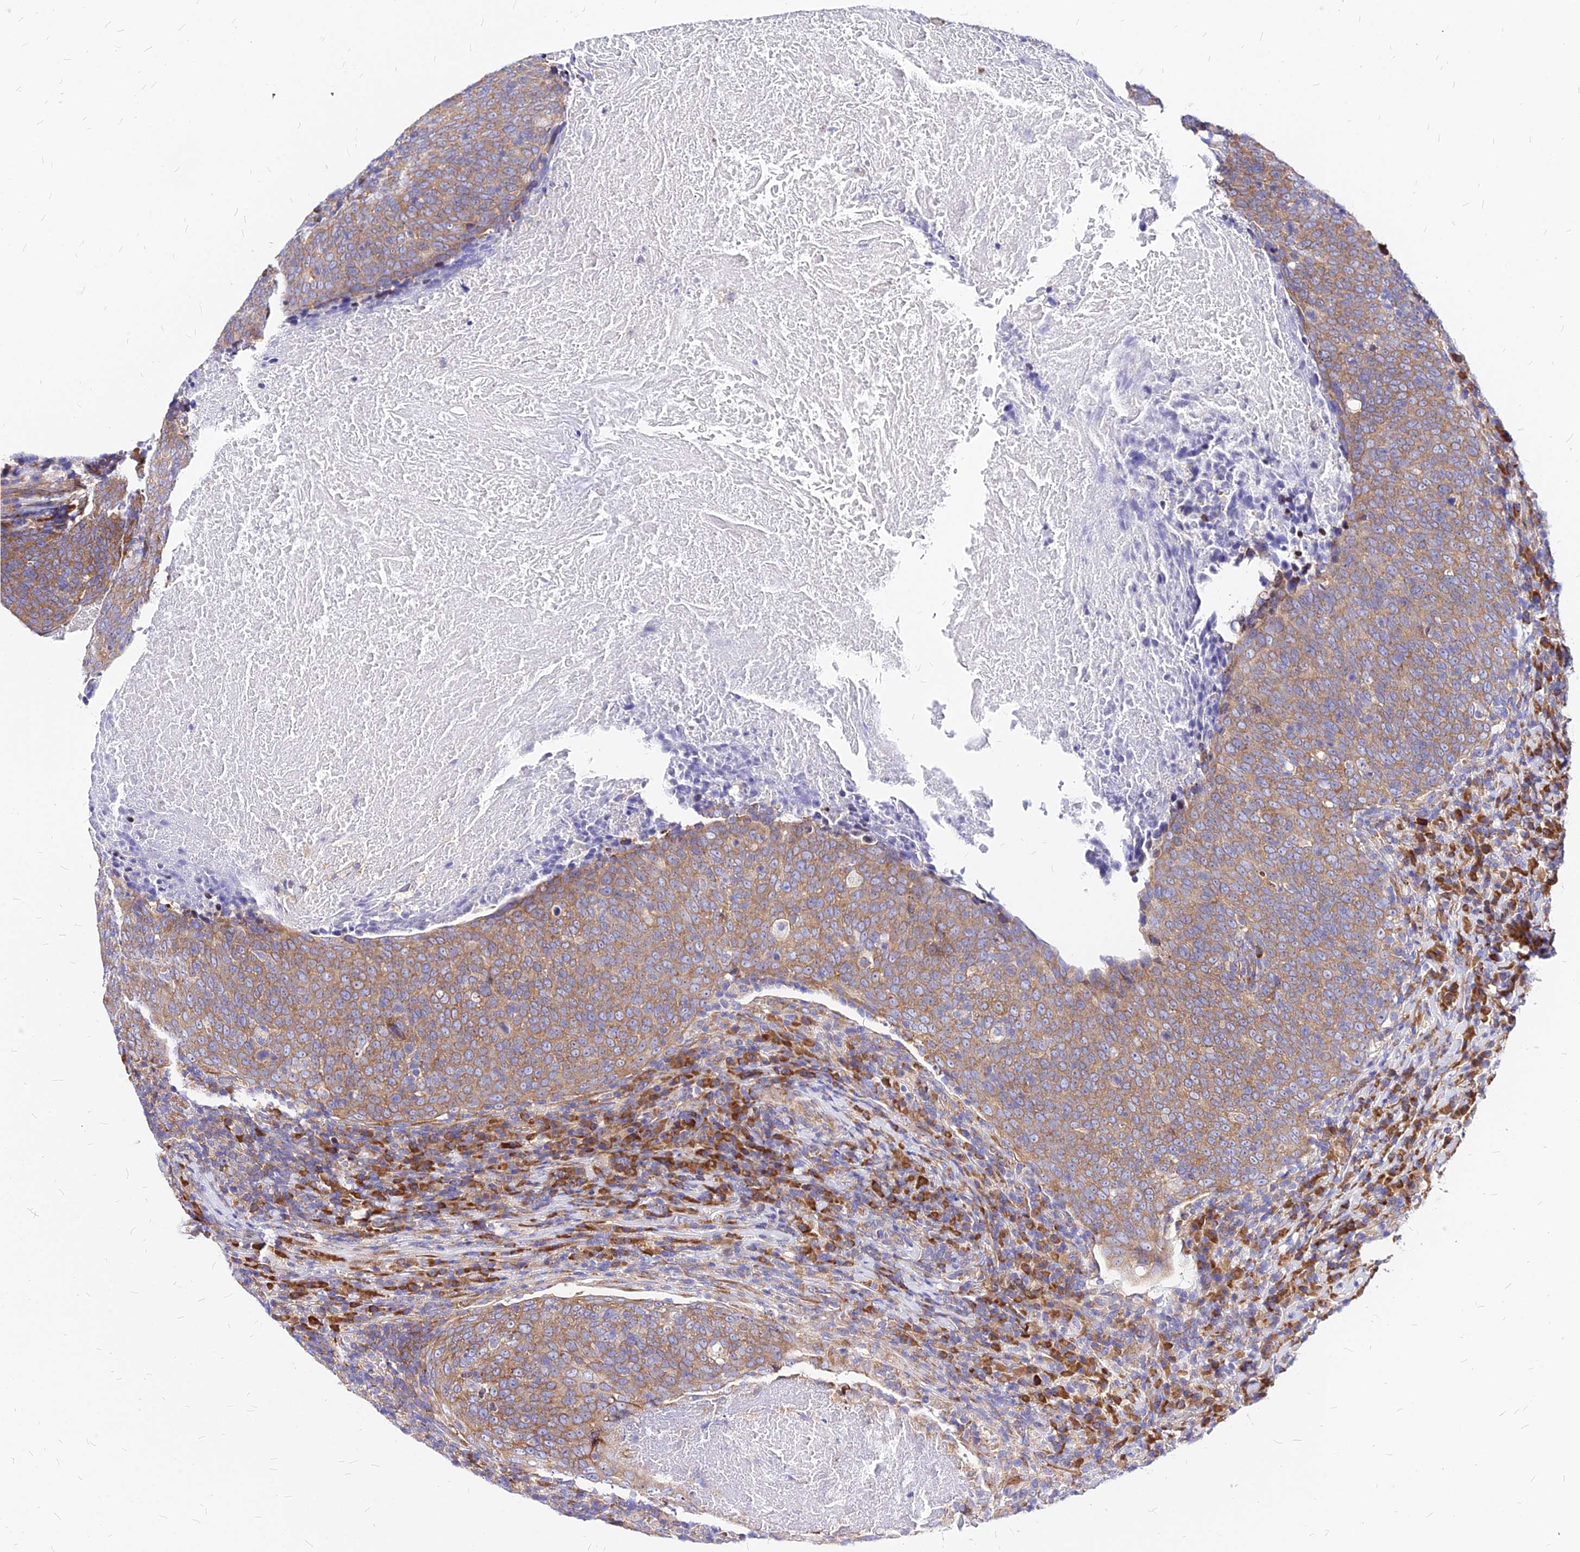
{"staining": {"intensity": "moderate", "quantity": ">75%", "location": "cytoplasmic/membranous"}, "tissue": "head and neck cancer", "cell_type": "Tumor cells", "image_type": "cancer", "snomed": [{"axis": "morphology", "description": "Squamous cell carcinoma, NOS"}, {"axis": "morphology", "description": "Squamous cell carcinoma, metastatic, NOS"}, {"axis": "topography", "description": "Lymph node"}, {"axis": "topography", "description": "Head-Neck"}], "caption": "Moderate cytoplasmic/membranous positivity for a protein is seen in about >75% of tumor cells of metastatic squamous cell carcinoma (head and neck) using immunohistochemistry.", "gene": "RPL19", "patient": {"sex": "male", "age": 62}}